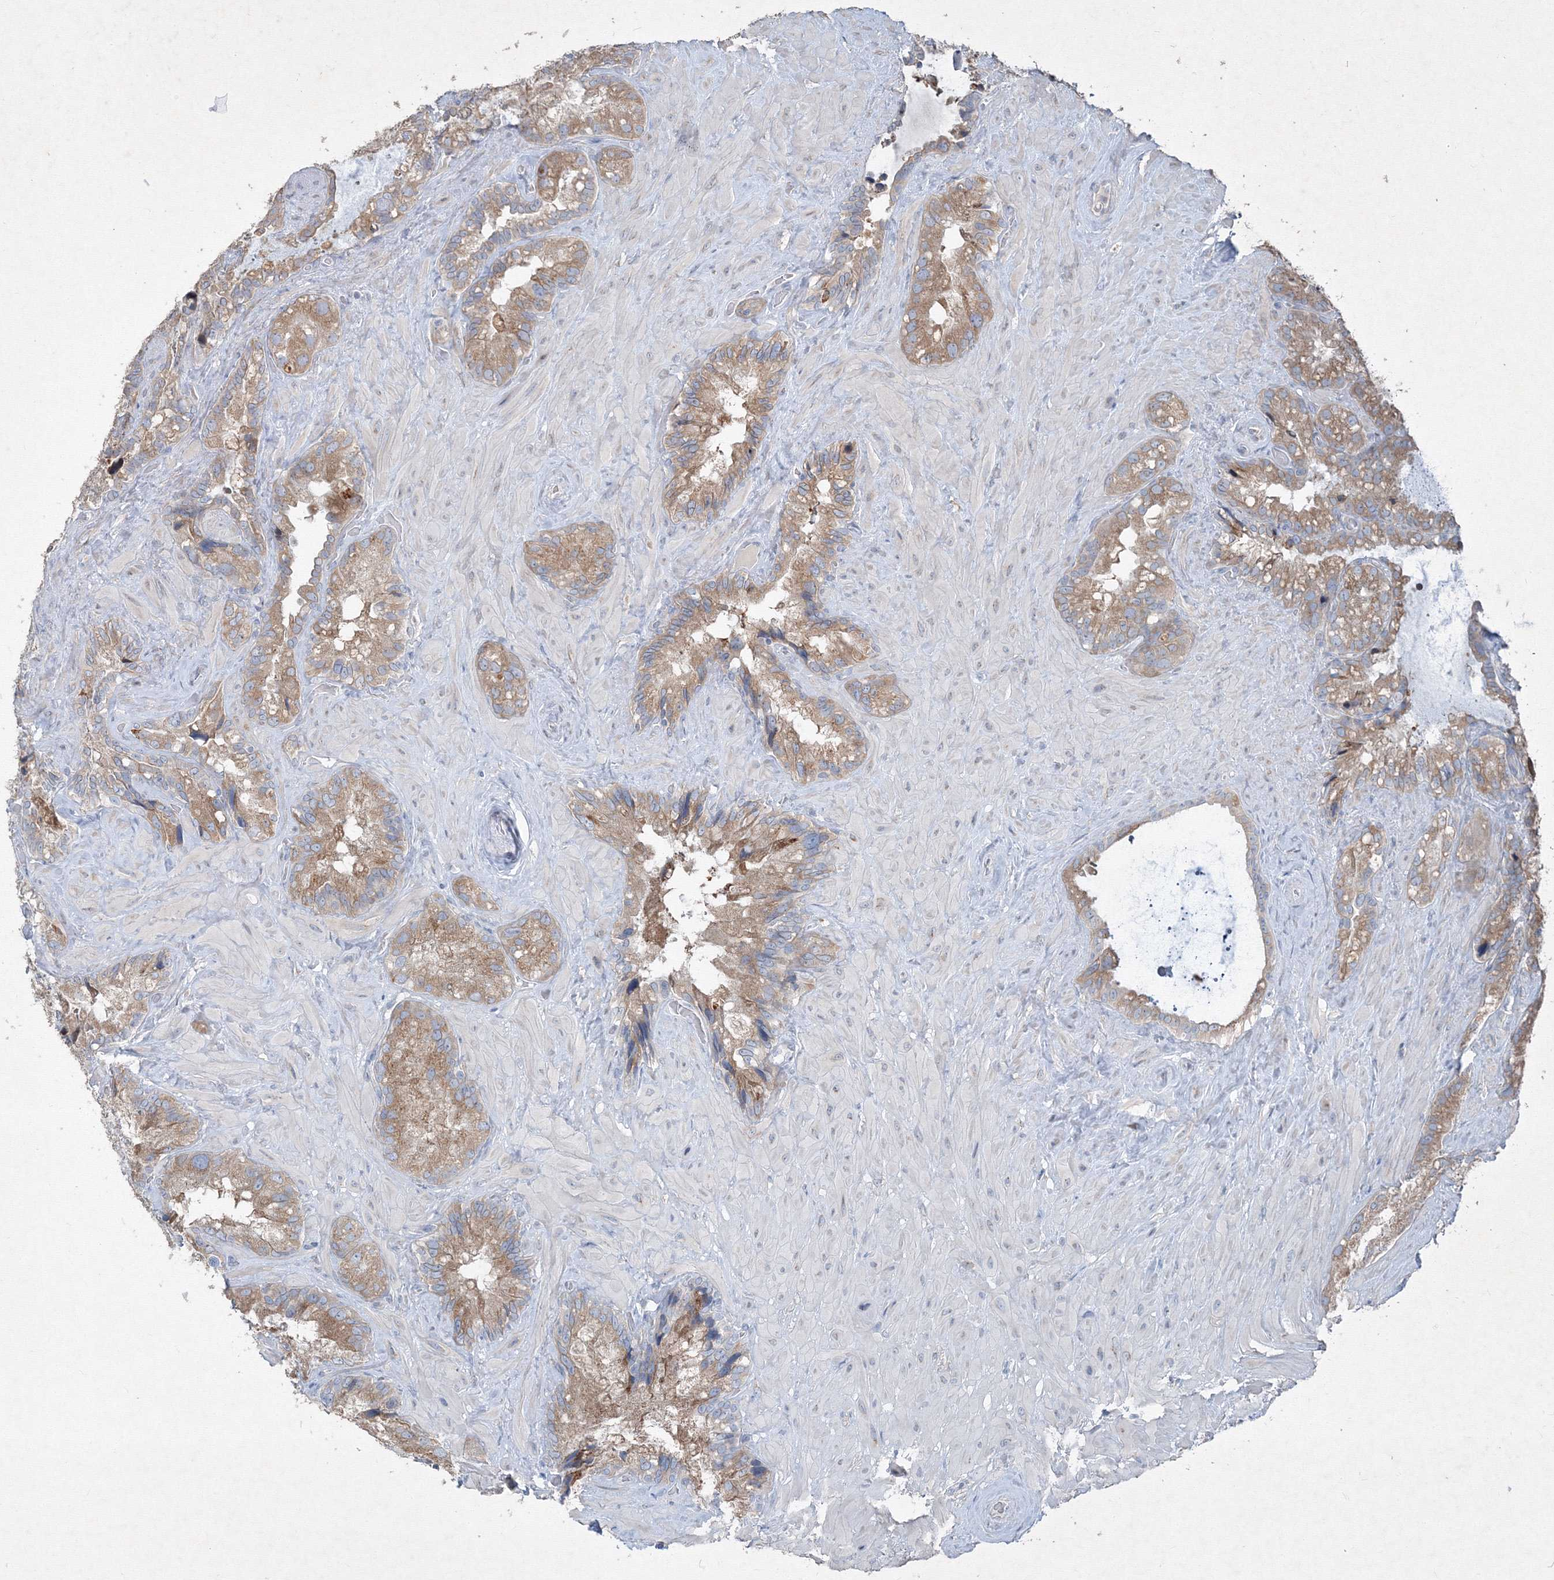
{"staining": {"intensity": "moderate", "quantity": ">75%", "location": "cytoplasmic/membranous"}, "tissue": "seminal vesicle", "cell_type": "Glandular cells", "image_type": "normal", "snomed": [{"axis": "morphology", "description": "Normal tissue, NOS"}, {"axis": "topography", "description": "Prostate"}, {"axis": "topography", "description": "Seminal veicle"}], "caption": "IHC (DAB (3,3'-diaminobenzidine)) staining of normal seminal vesicle displays moderate cytoplasmic/membranous protein positivity in approximately >75% of glandular cells. (Stains: DAB in brown, nuclei in blue, Microscopy: brightfield microscopy at high magnification).", "gene": "IFNAR1", "patient": {"sex": "male", "age": 68}}